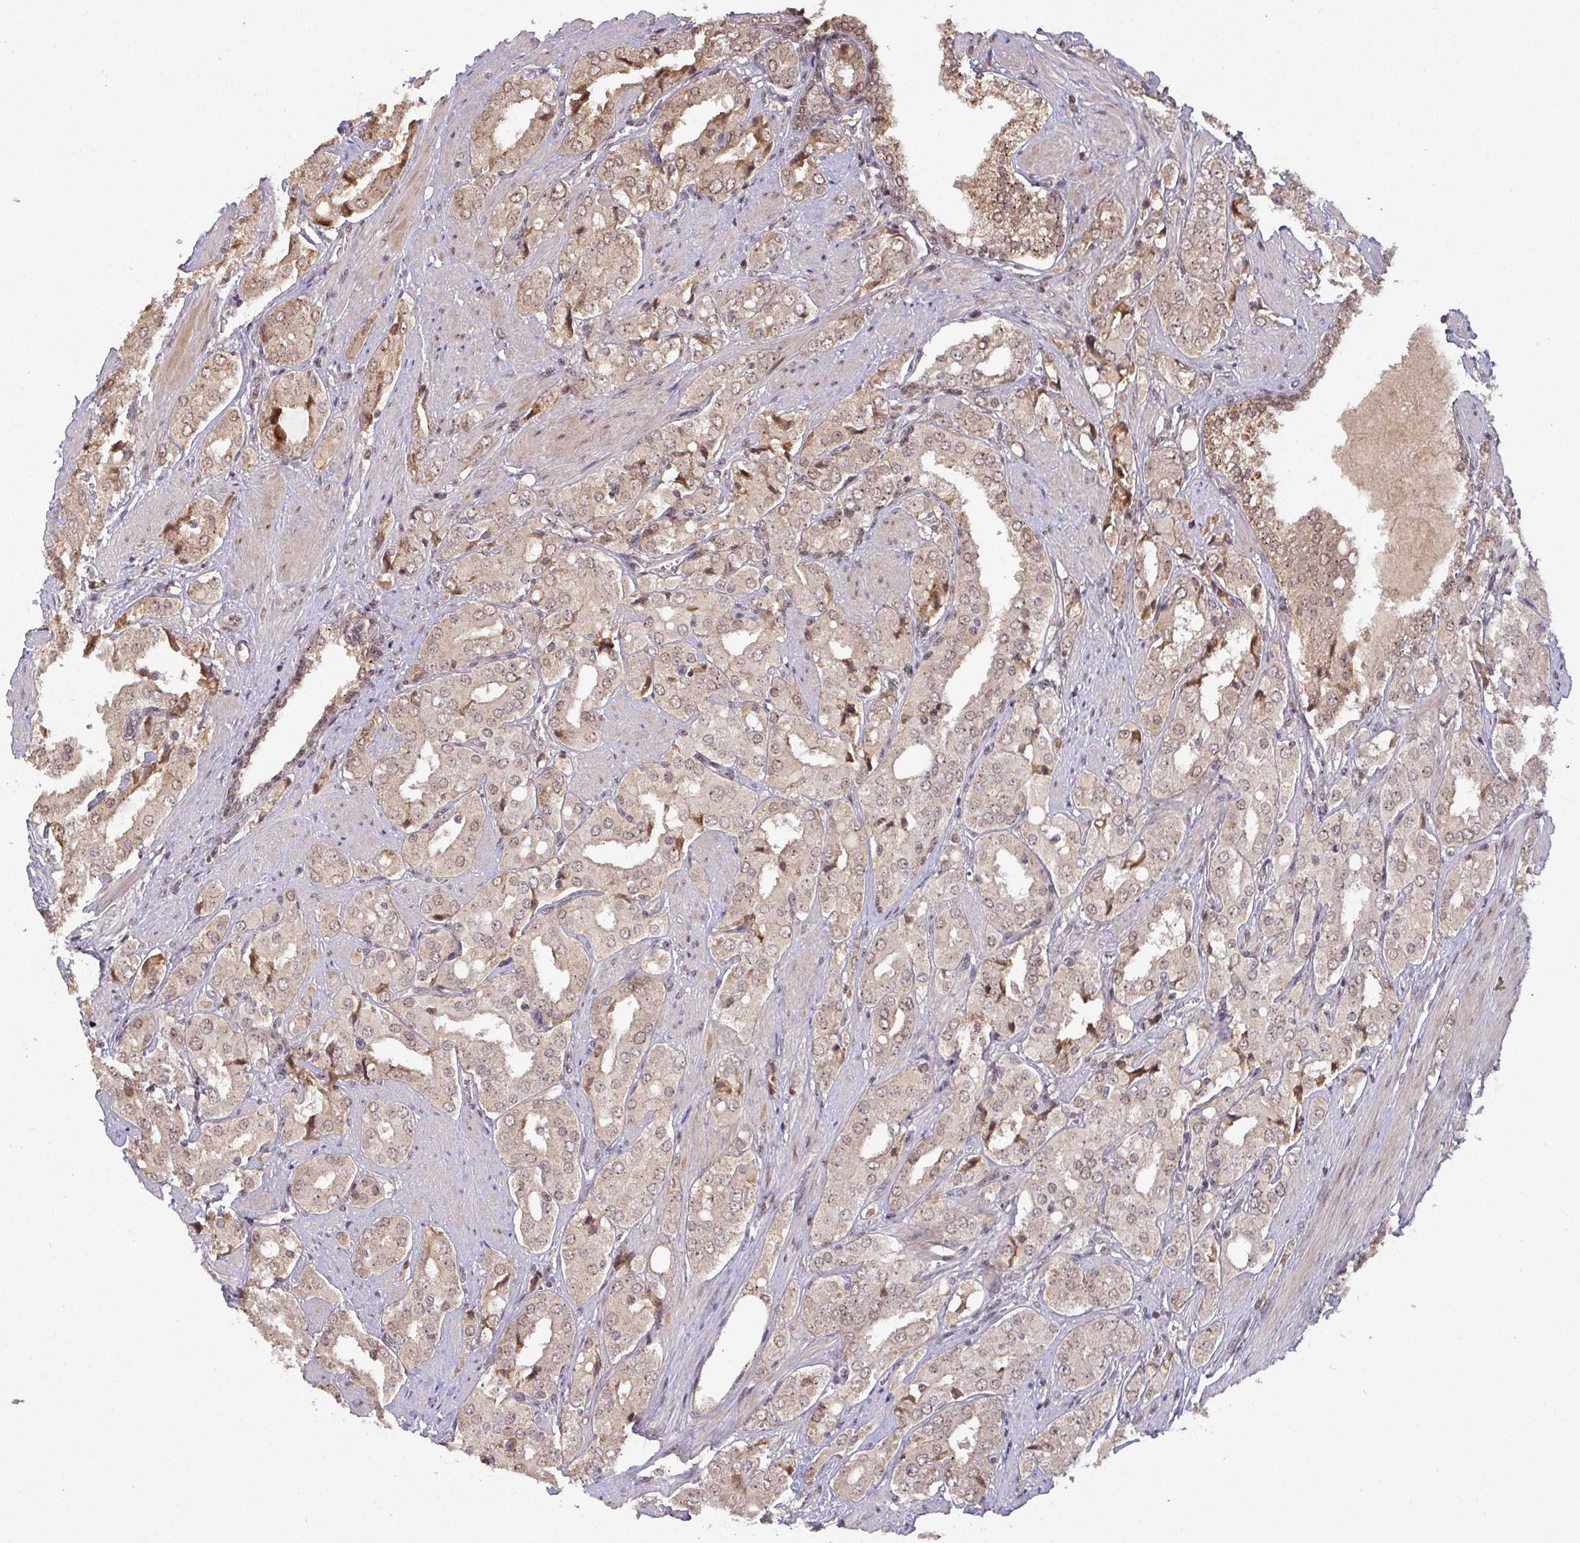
{"staining": {"intensity": "moderate", "quantity": ">75%", "location": "cytoplasmic/membranous,nuclear"}, "tissue": "prostate cancer", "cell_type": "Tumor cells", "image_type": "cancer", "snomed": [{"axis": "morphology", "description": "Adenocarcinoma, High grade"}, {"axis": "topography", "description": "Prostate"}], "caption": "Protein expression analysis of human prostate high-grade adenocarcinoma reveals moderate cytoplasmic/membranous and nuclear positivity in about >75% of tumor cells.", "gene": "ZBTB14", "patient": {"sex": "male", "age": 71}}